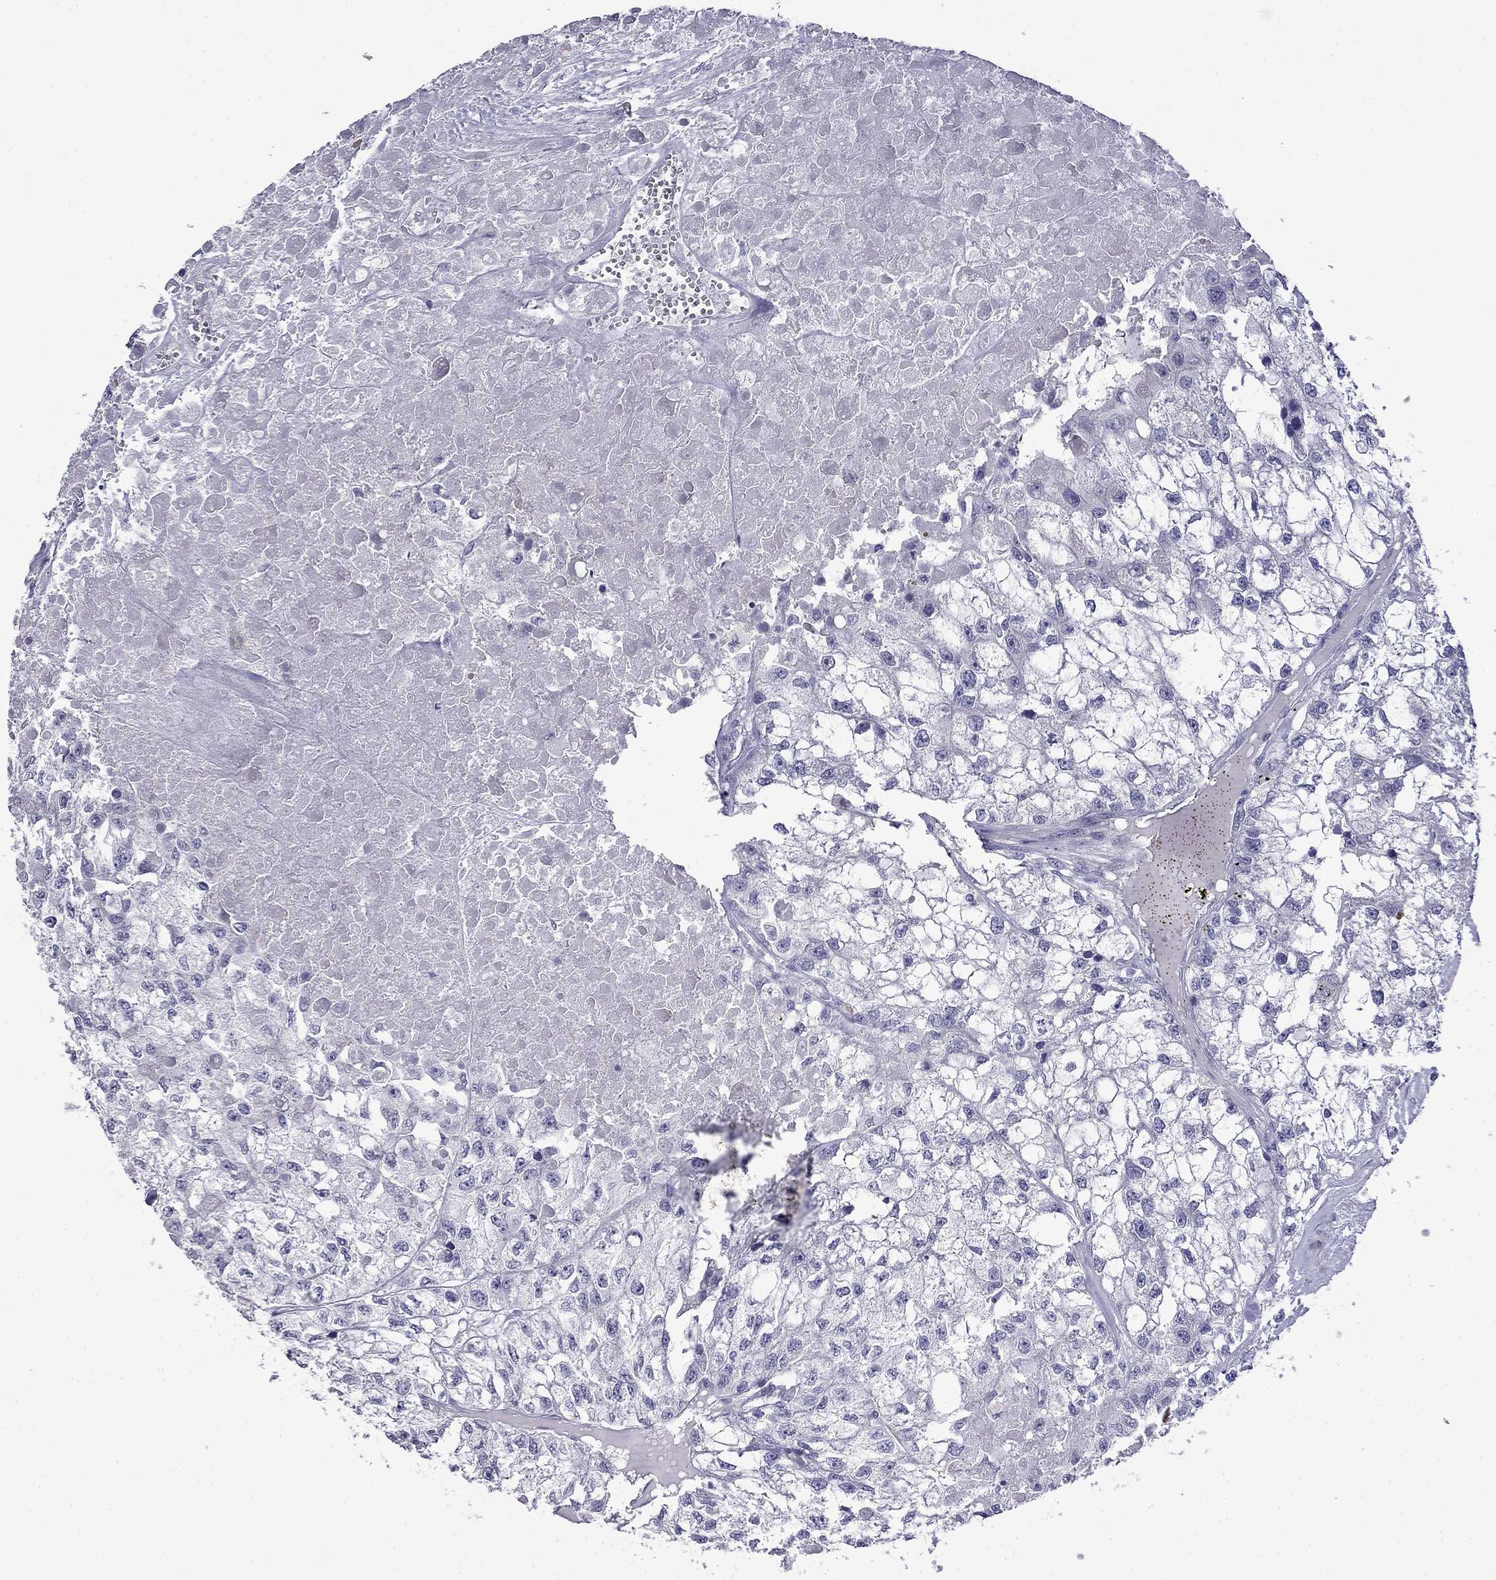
{"staining": {"intensity": "negative", "quantity": "none", "location": "none"}, "tissue": "renal cancer", "cell_type": "Tumor cells", "image_type": "cancer", "snomed": [{"axis": "morphology", "description": "Adenocarcinoma, NOS"}, {"axis": "topography", "description": "Kidney"}], "caption": "Immunohistochemistry (IHC) of renal adenocarcinoma displays no positivity in tumor cells.", "gene": "PRR18", "patient": {"sex": "male", "age": 56}}